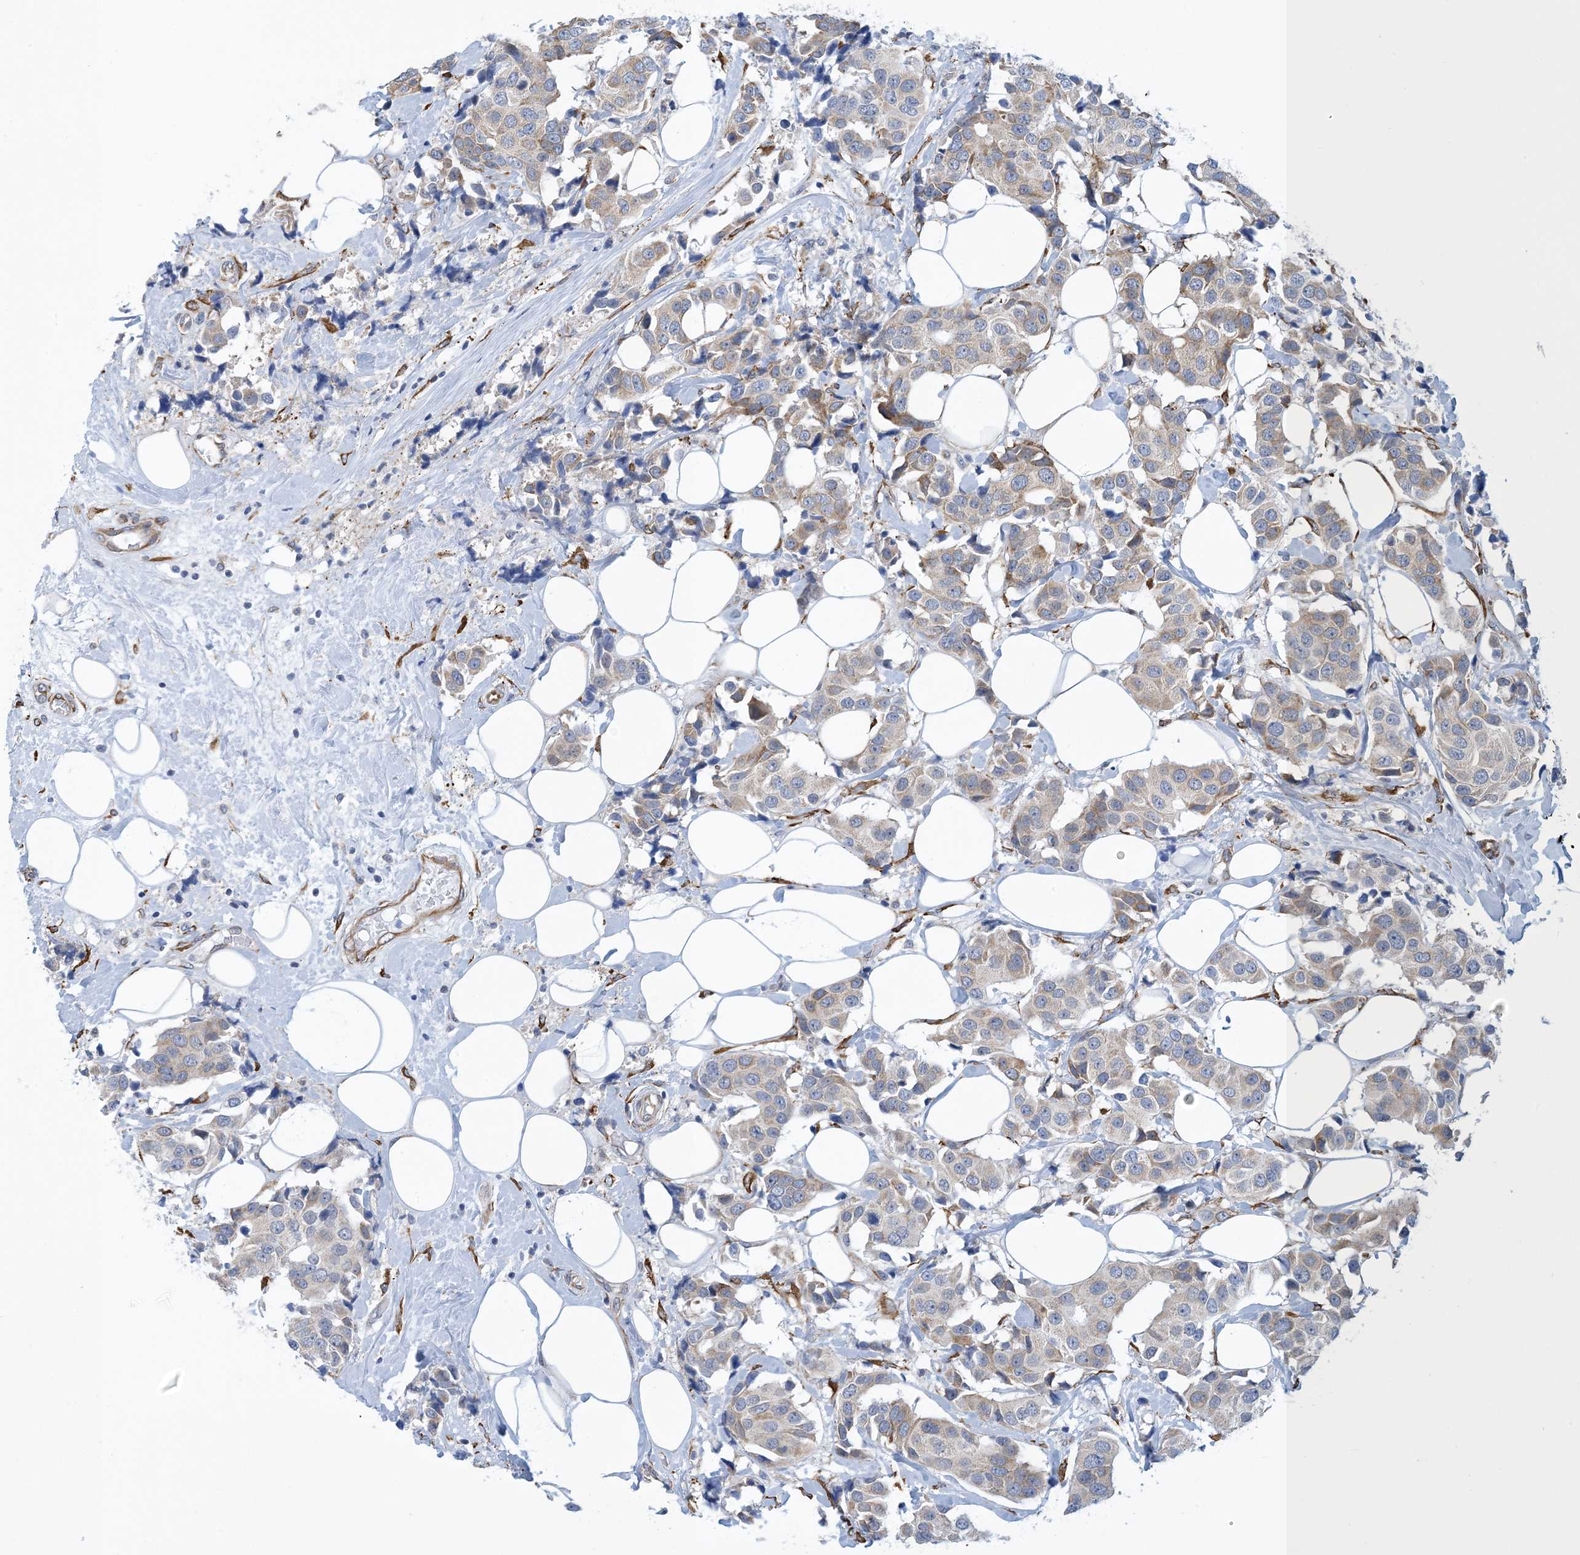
{"staining": {"intensity": "weak", "quantity": "<25%", "location": "cytoplasmic/membranous"}, "tissue": "breast cancer", "cell_type": "Tumor cells", "image_type": "cancer", "snomed": [{"axis": "morphology", "description": "Normal tissue, NOS"}, {"axis": "morphology", "description": "Duct carcinoma"}, {"axis": "topography", "description": "Breast"}], "caption": "A high-resolution image shows immunohistochemistry (IHC) staining of breast cancer (invasive ductal carcinoma), which shows no significant positivity in tumor cells.", "gene": "CCDC14", "patient": {"sex": "female", "age": 39}}